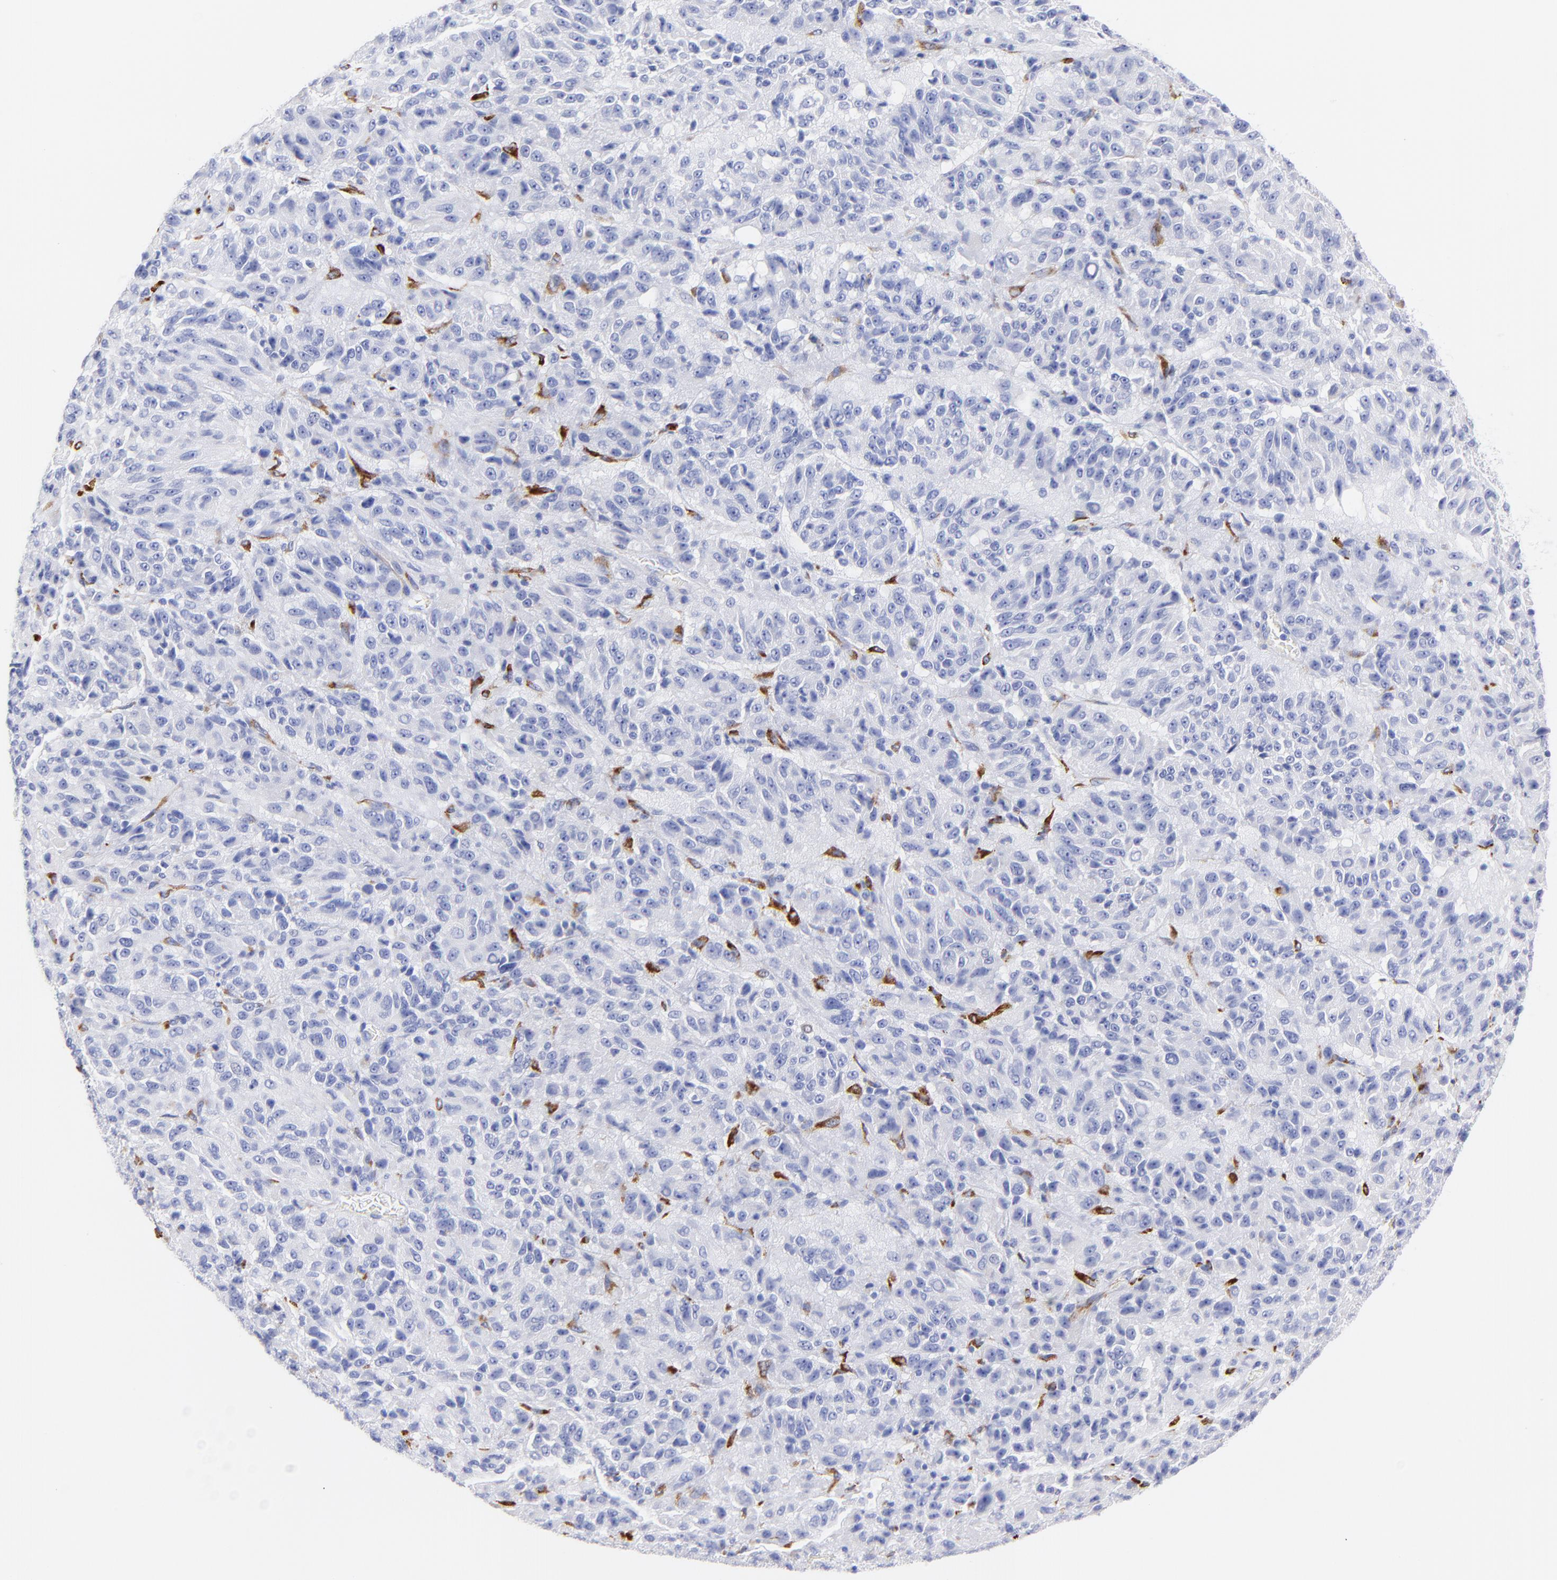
{"staining": {"intensity": "negative", "quantity": "none", "location": "none"}, "tissue": "melanoma", "cell_type": "Tumor cells", "image_type": "cancer", "snomed": [{"axis": "morphology", "description": "Malignant melanoma, Metastatic site"}, {"axis": "topography", "description": "Lung"}], "caption": "A photomicrograph of human melanoma is negative for staining in tumor cells. (Stains: DAB immunohistochemistry with hematoxylin counter stain, Microscopy: brightfield microscopy at high magnification).", "gene": "C1QTNF6", "patient": {"sex": "male", "age": 64}}